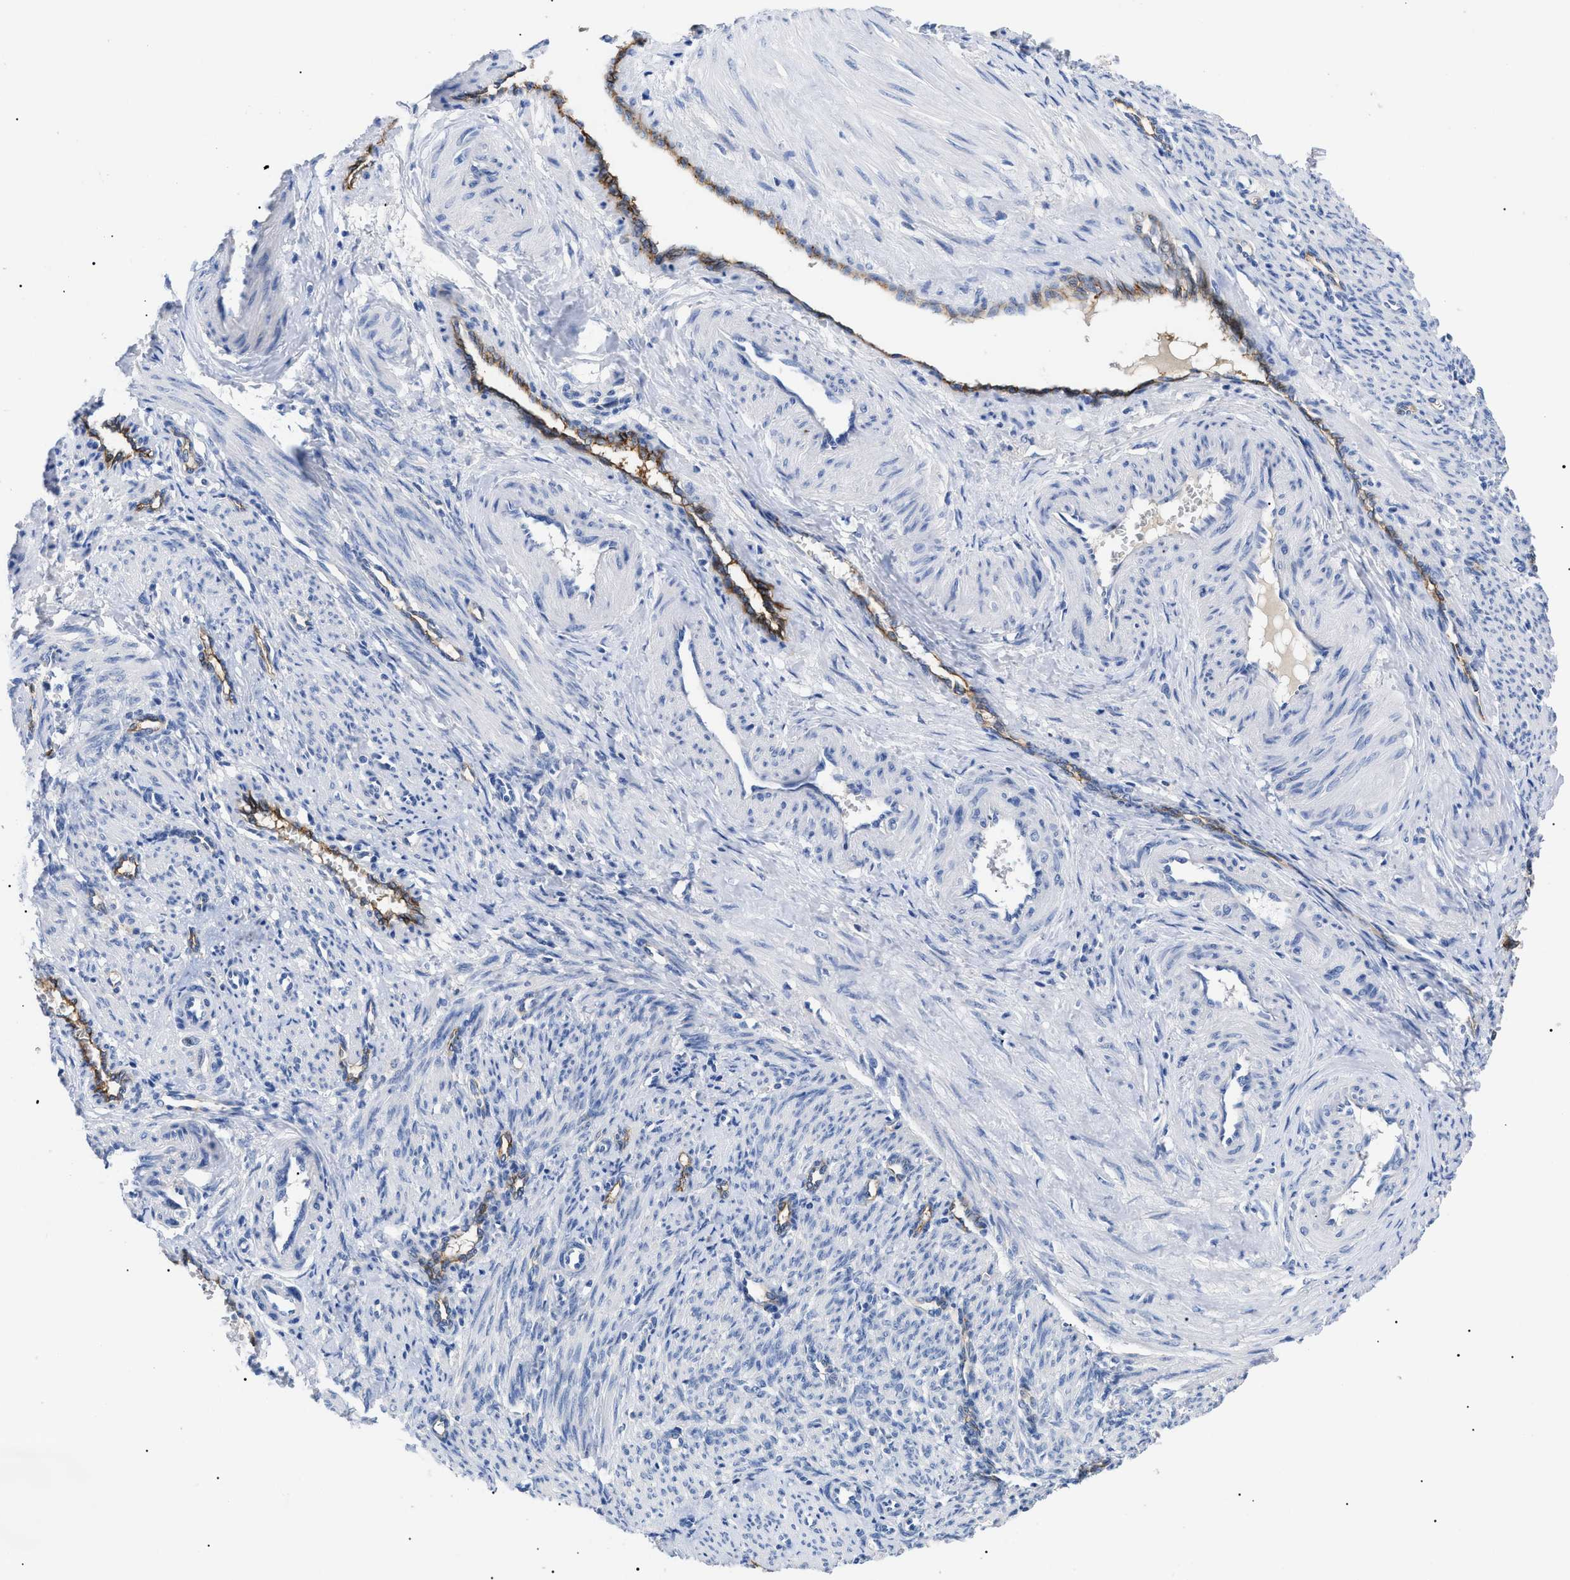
{"staining": {"intensity": "negative", "quantity": "none", "location": "none"}, "tissue": "smooth muscle", "cell_type": "Smooth muscle cells", "image_type": "normal", "snomed": [{"axis": "morphology", "description": "Normal tissue, NOS"}, {"axis": "topography", "description": "Endometrium"}], "caption": "Photomicrograph shows no protein staining in smooth muscle cells of normal smooth muscle.", "gene": "ACKR1", "patient": {"sex": "female", "age": 33}}